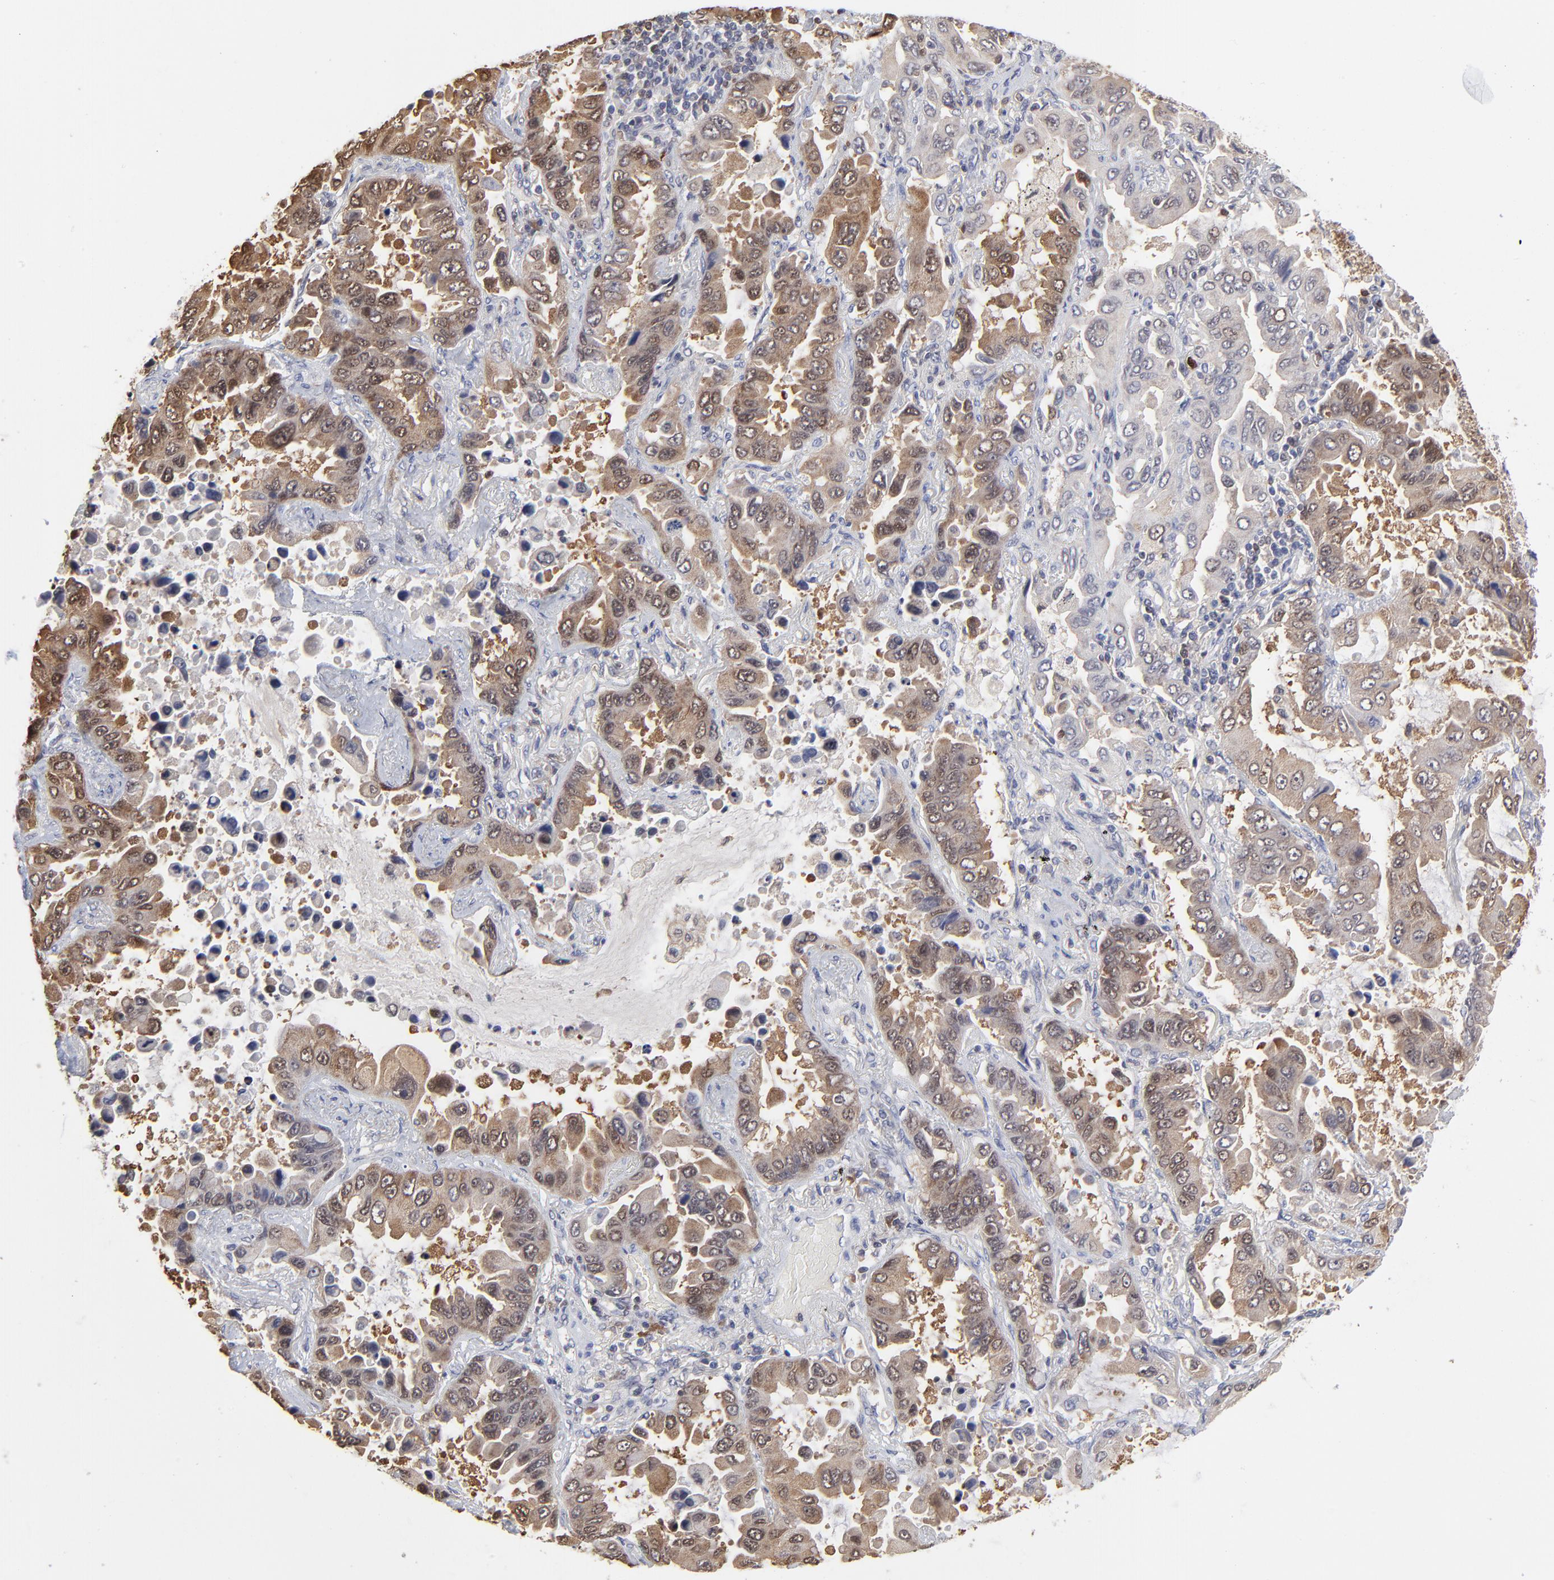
{"staining": {"intensity": "weak", "quantity": "25%-75%", "location": "cytoplasmic/membranous,nuclear"}, "tissue": "lung cancer", "cell_type": "Tumor cells", "image_type": "cancer", "snomed": [{"axis": "morphology", "description": "Adenocarcinoma, NOS"}, {"axis": "topography", "description": "Lung"}], "caption": "This photomicrograph shows immunohistochemistry (IHC) staining of human adenocarcinoma (lung), with low weak cytoplasmic/membranous and nuclear staining in about 25%-75% of tumor cells.", "gene": "CASP3", "patient": {"sex": "male", "age": 64}}